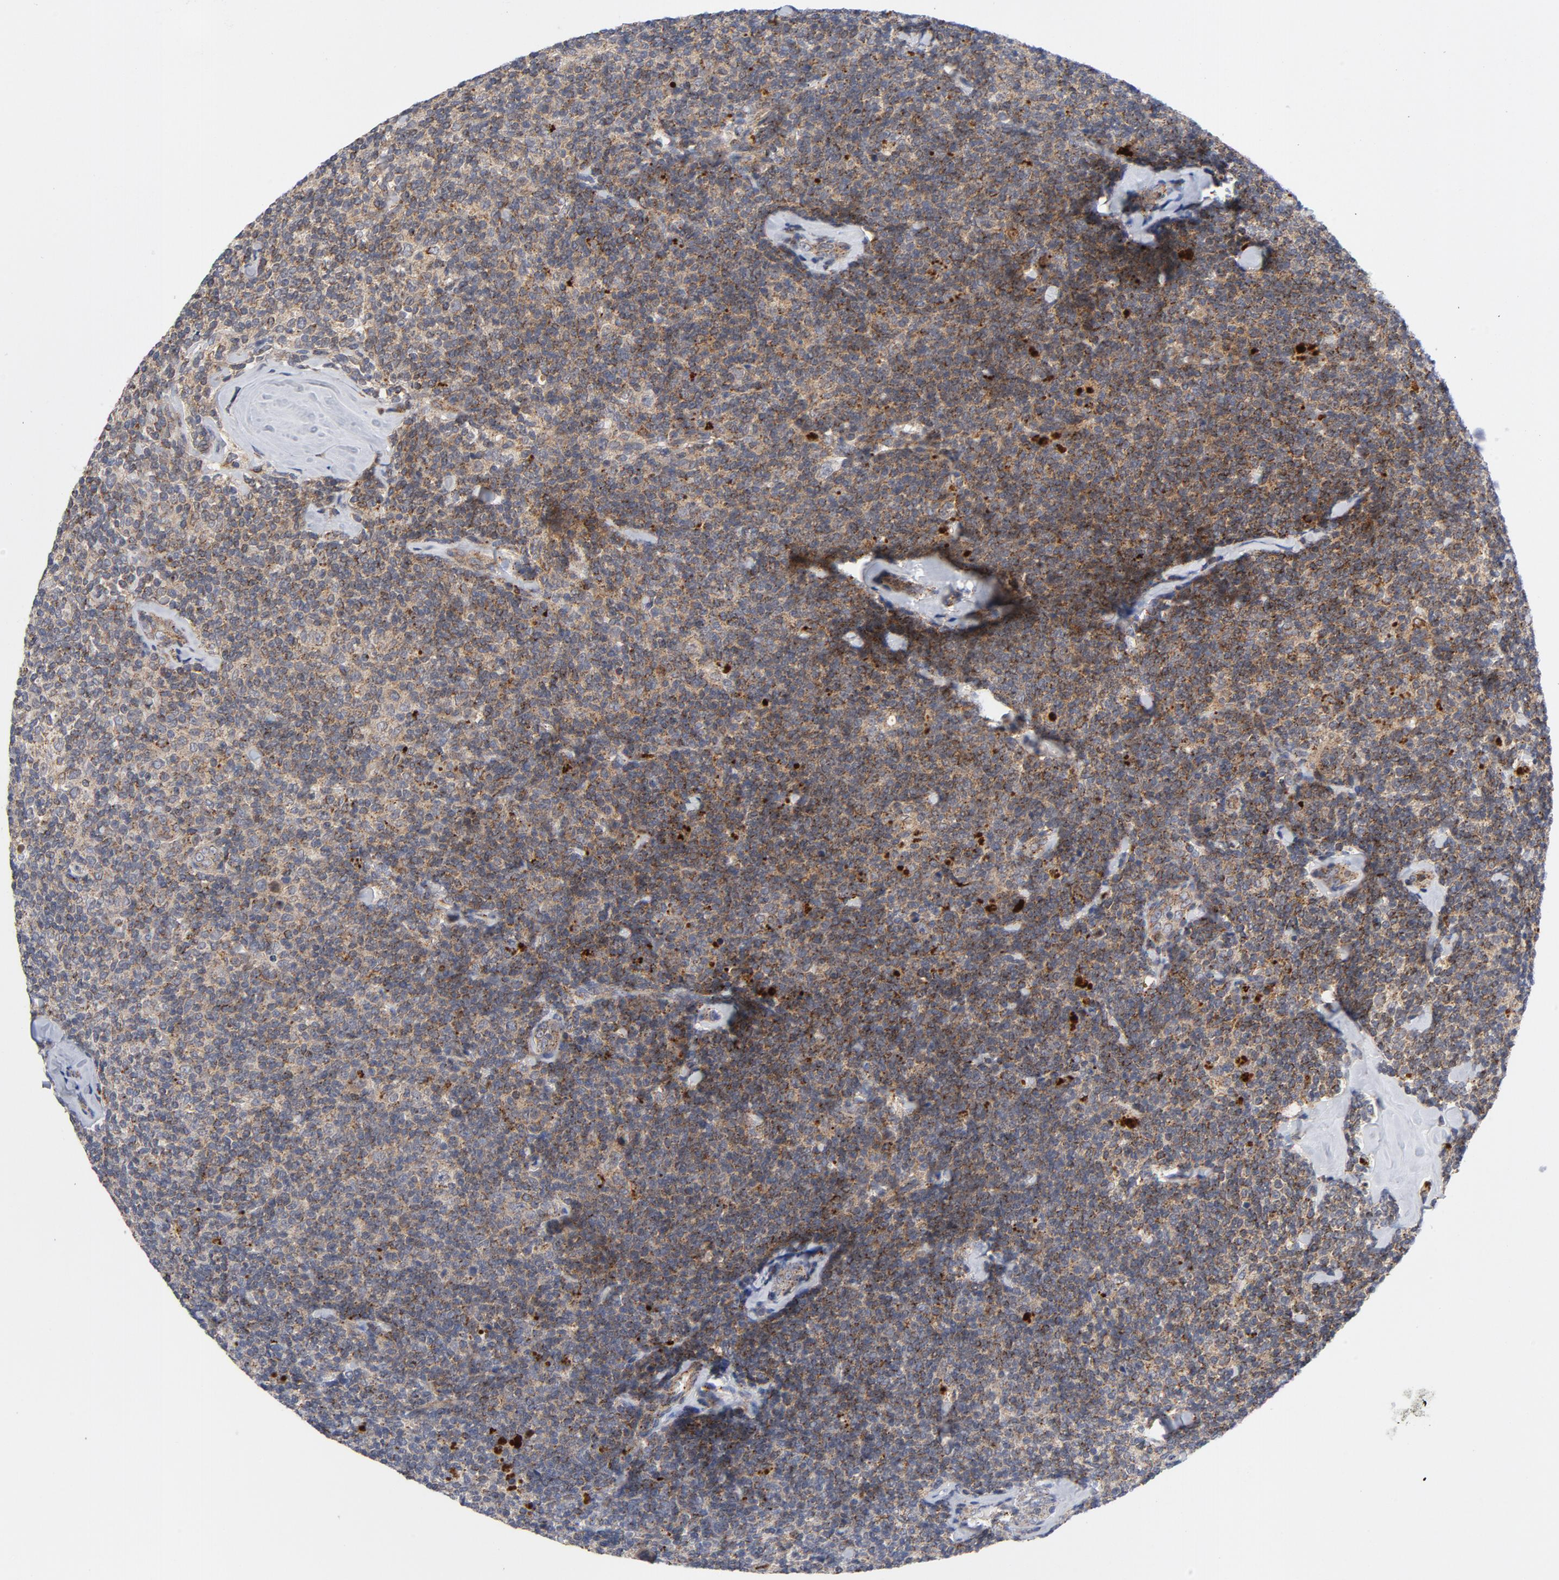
{"staining": {"intensity": "strong", "quantity": ">75%", "location": "cytoplasmic/membranous"}, "tissue": "lymphoma", "cell_type": "Tumor cells", "image_type": "cancer", "snomed": [{"axis": "morphology", "description": "Malignant lymphoma, non-Hodgkin's type, Low grade"}, {"axis": "topography", "description": "Lymph node"}], "caption": "This photomicrograph shows immunohistochemistry (IHC) staining of lymphoma, with high strong cytoplasmic/membranous expression in about >75% of tumor cells.", "gene": "AKT2", "patient": {"sex": "female", "age": 56}}